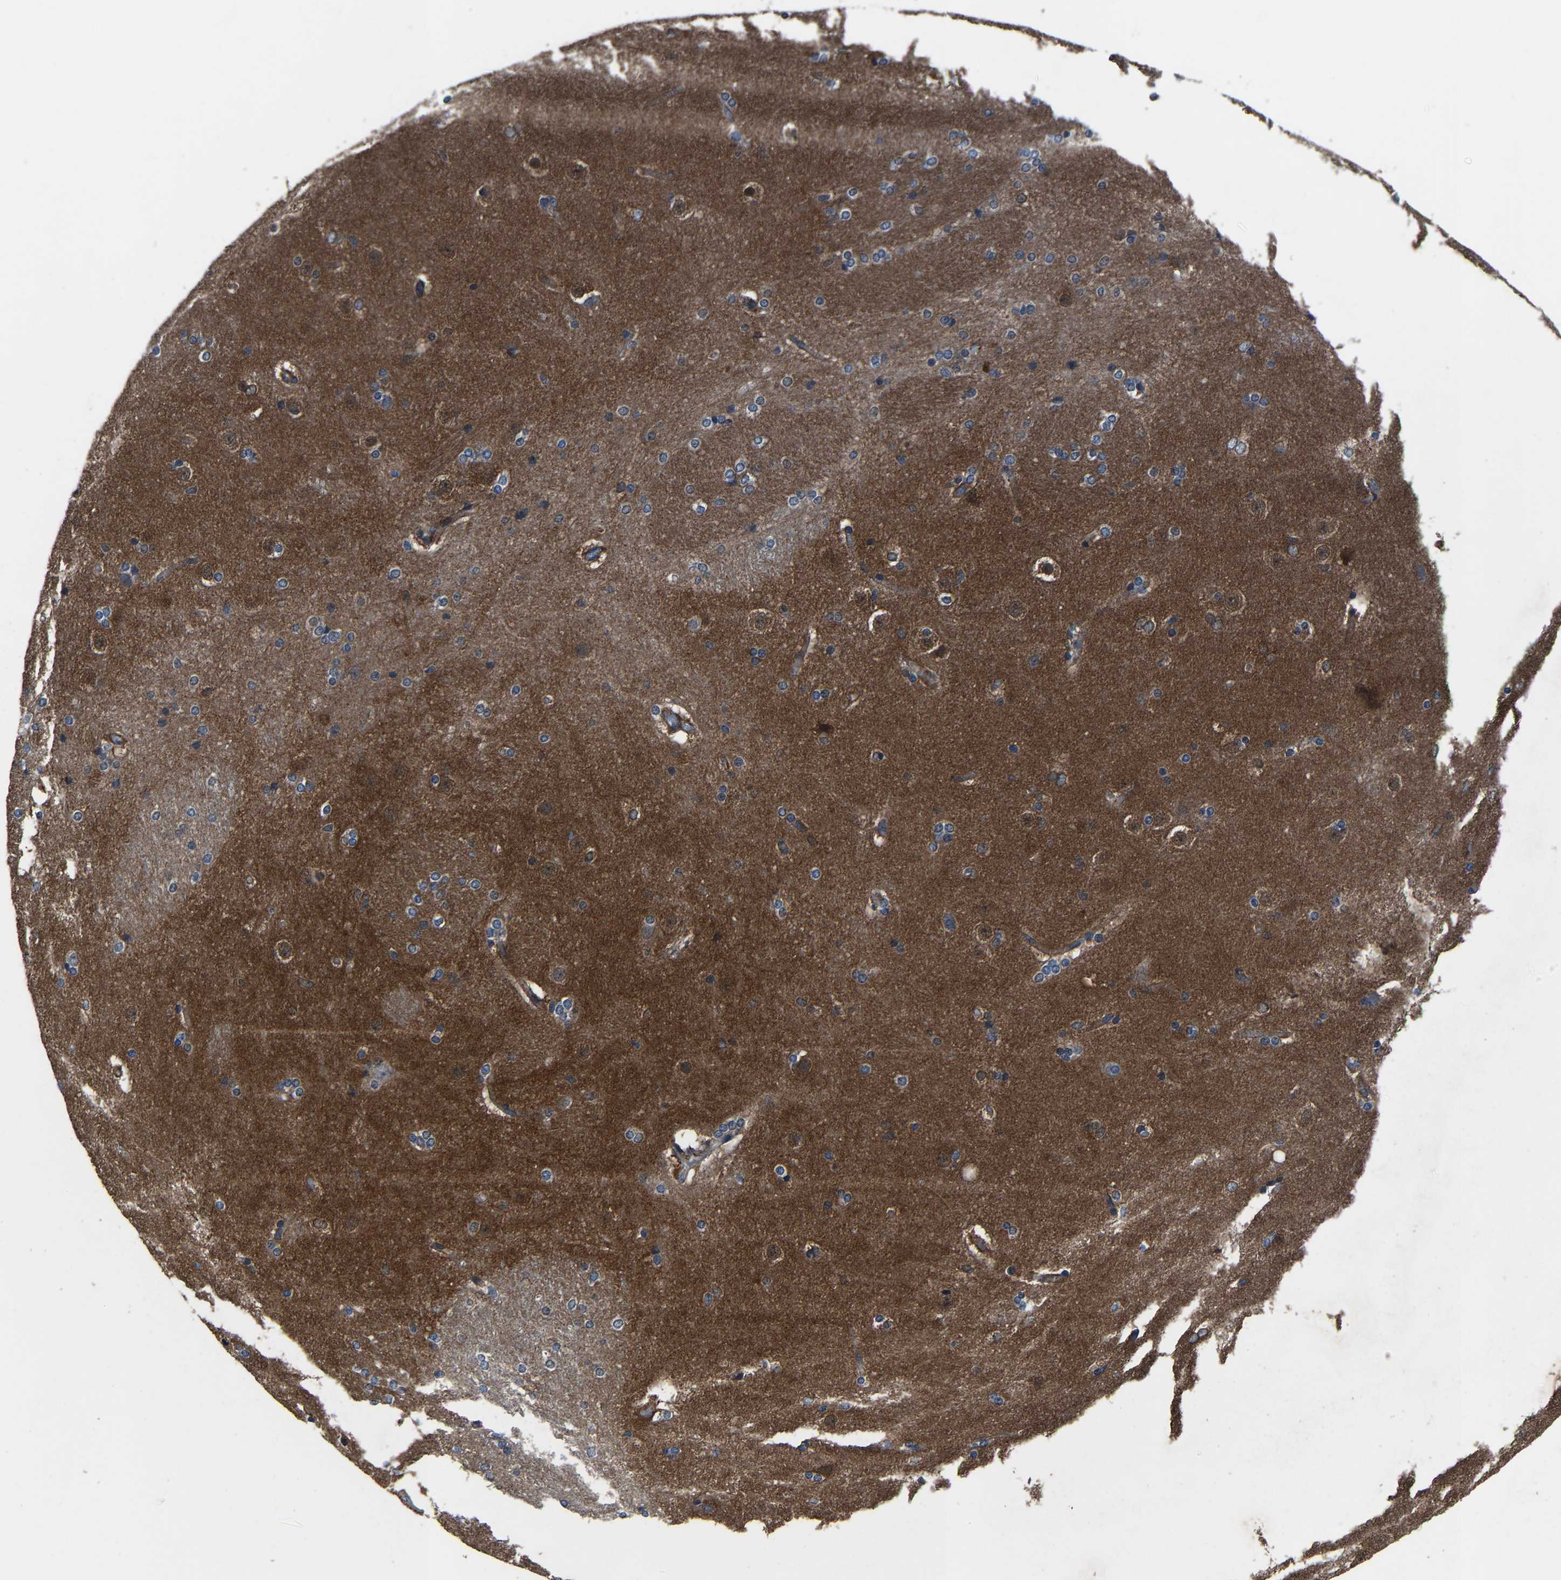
{"staining": {"intensity": "moderate", "quantity": ">75%", "location": "cytoplasmic/membranous"}, "tissue": "caudate", "cell_type": "Glial cells", "image_type": "normal", "snomed": [{"axis": "morphology", "description": "Normal tissue, NOS"}, {"axis": "topography", "description": "Lateral ventricle wall"}], "caption": "Protein expression analysis of normal caudate demonstrates moderate cytoplasmic/membranous positivity in approximately >75% of glial cells.", "gene": "KIAA1958", "patient": {"sex": "female", "age": 19}}